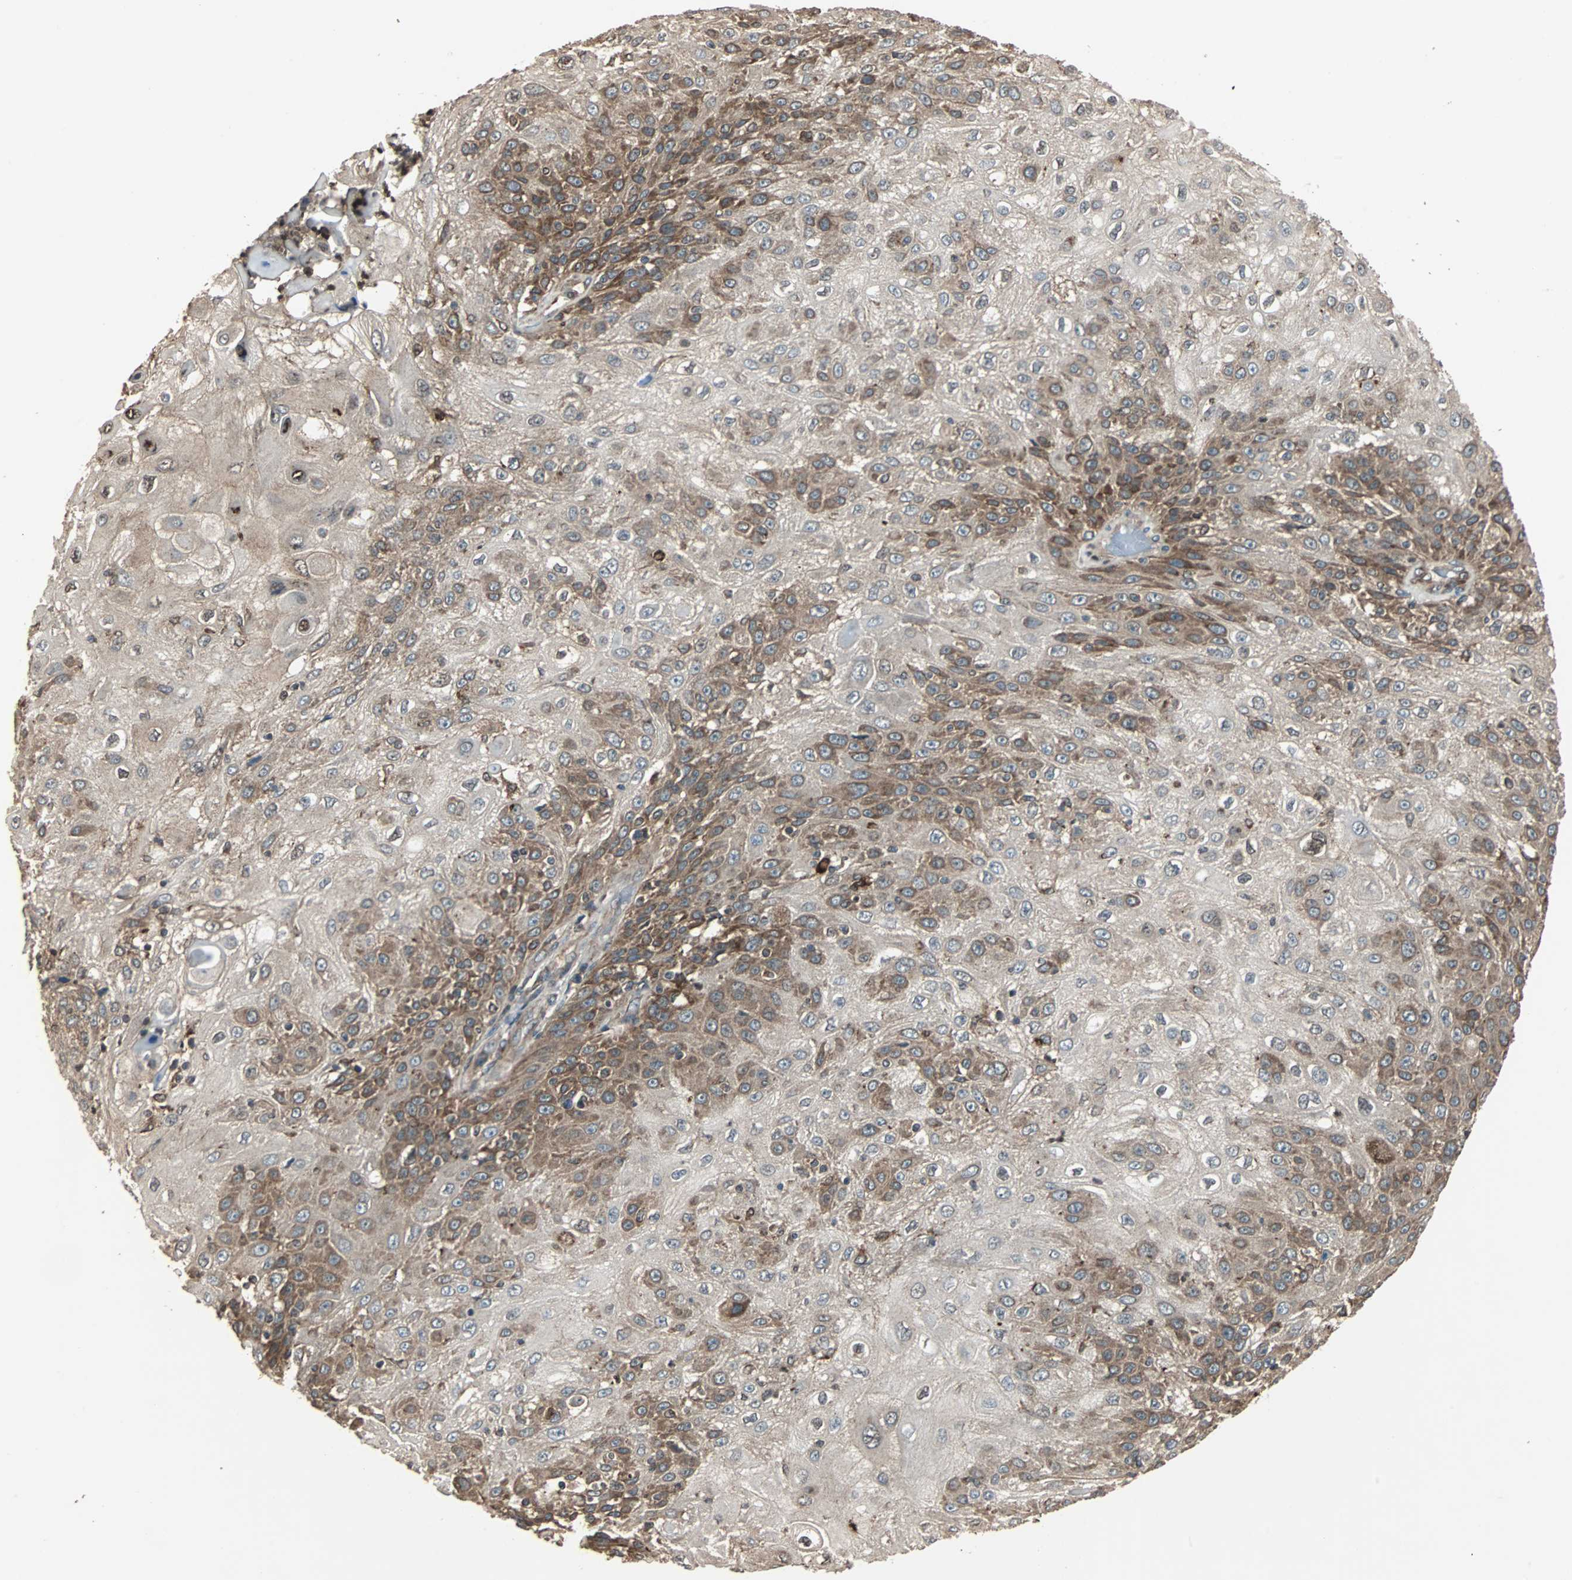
{"staining": {"intensity": "strong", "quantity": "25%-75%", "location": "cytoplasmic/membranous"}, "tissue": "skin cancer", "cell_type": "Tumor cells", "image_type": "cancer", "snomed": [{"axis": "morphology", "description": "Normal tissue, NOS"}, {"axis": "morphology", "description": "Squamous cell carcinoma, NOS"}, {"axis": "topography", "description": "Skin"}], "caption": "Protein staining of skin cancer (squamous cell carcinoma) tissue shows strong cytoplasmic/membranous expression in approximately 25%-75% of tumor cells.", "gene": "RAB7A", "patient": {"sex": "female", "age": 83}}